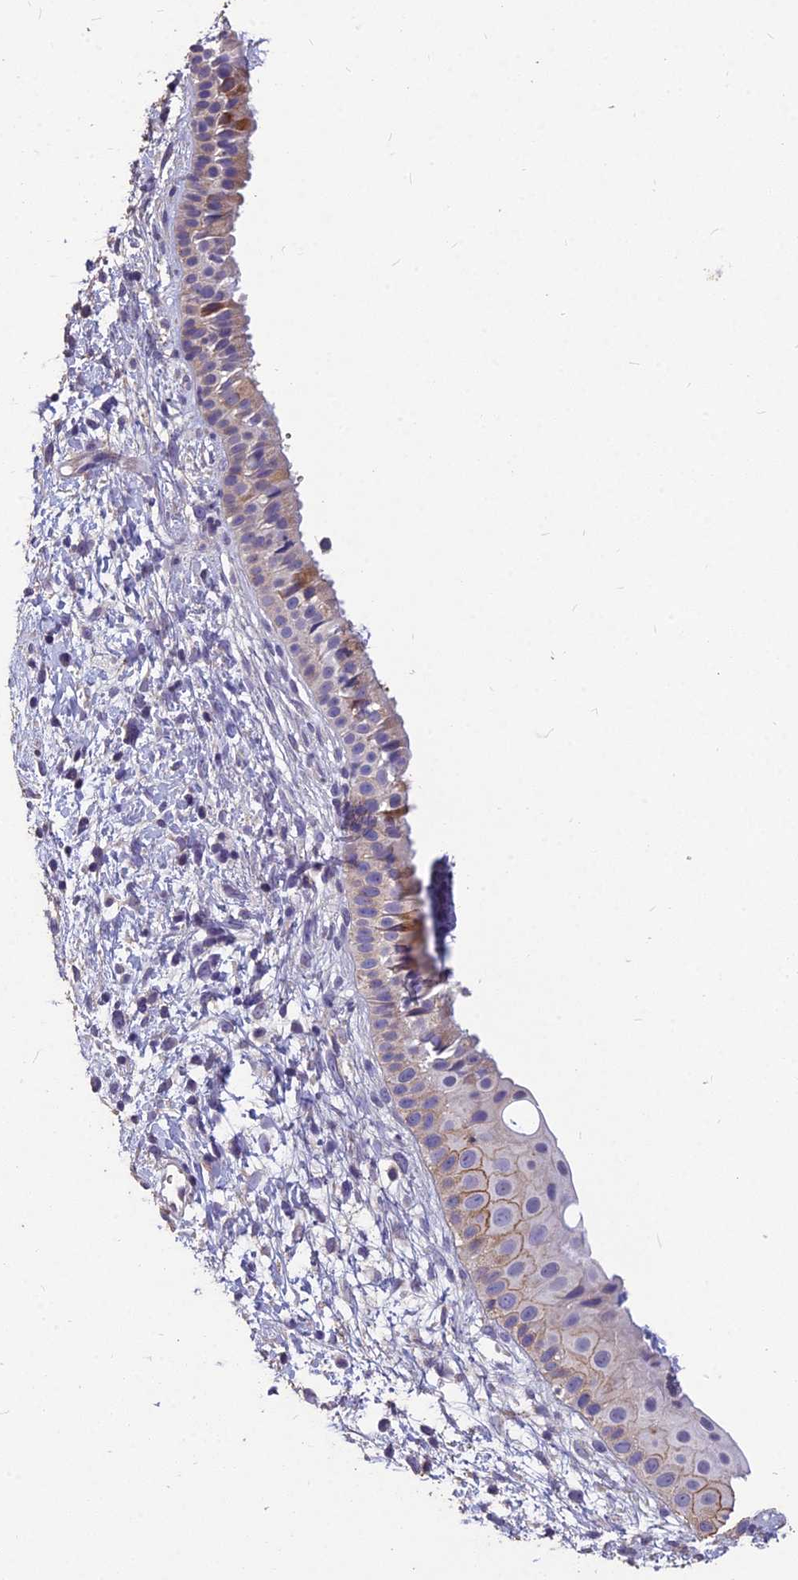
{"staining": {"intensity": "moderate", "quantity": "25%-75%", "location": "cytoplasmic/membranous"}, "tissue": "nasopharynx", "cell_type": "Respiratory epithelial cells", "image_type": "normal", "snomed": [{"axis": "morphology", "description": "Normal tissue, NOS"}, {"axis": "topography", "description": "Nasopharynx"}], "caption": "Protein staining by IHC shows moderate cytoplasmic/membranous positivity in approximately 25%-75% of respiratory epithelial cells in benign nasopharynx.", "gene": "CEACAM16", "patient": {"sex": "male", "age": 22}}